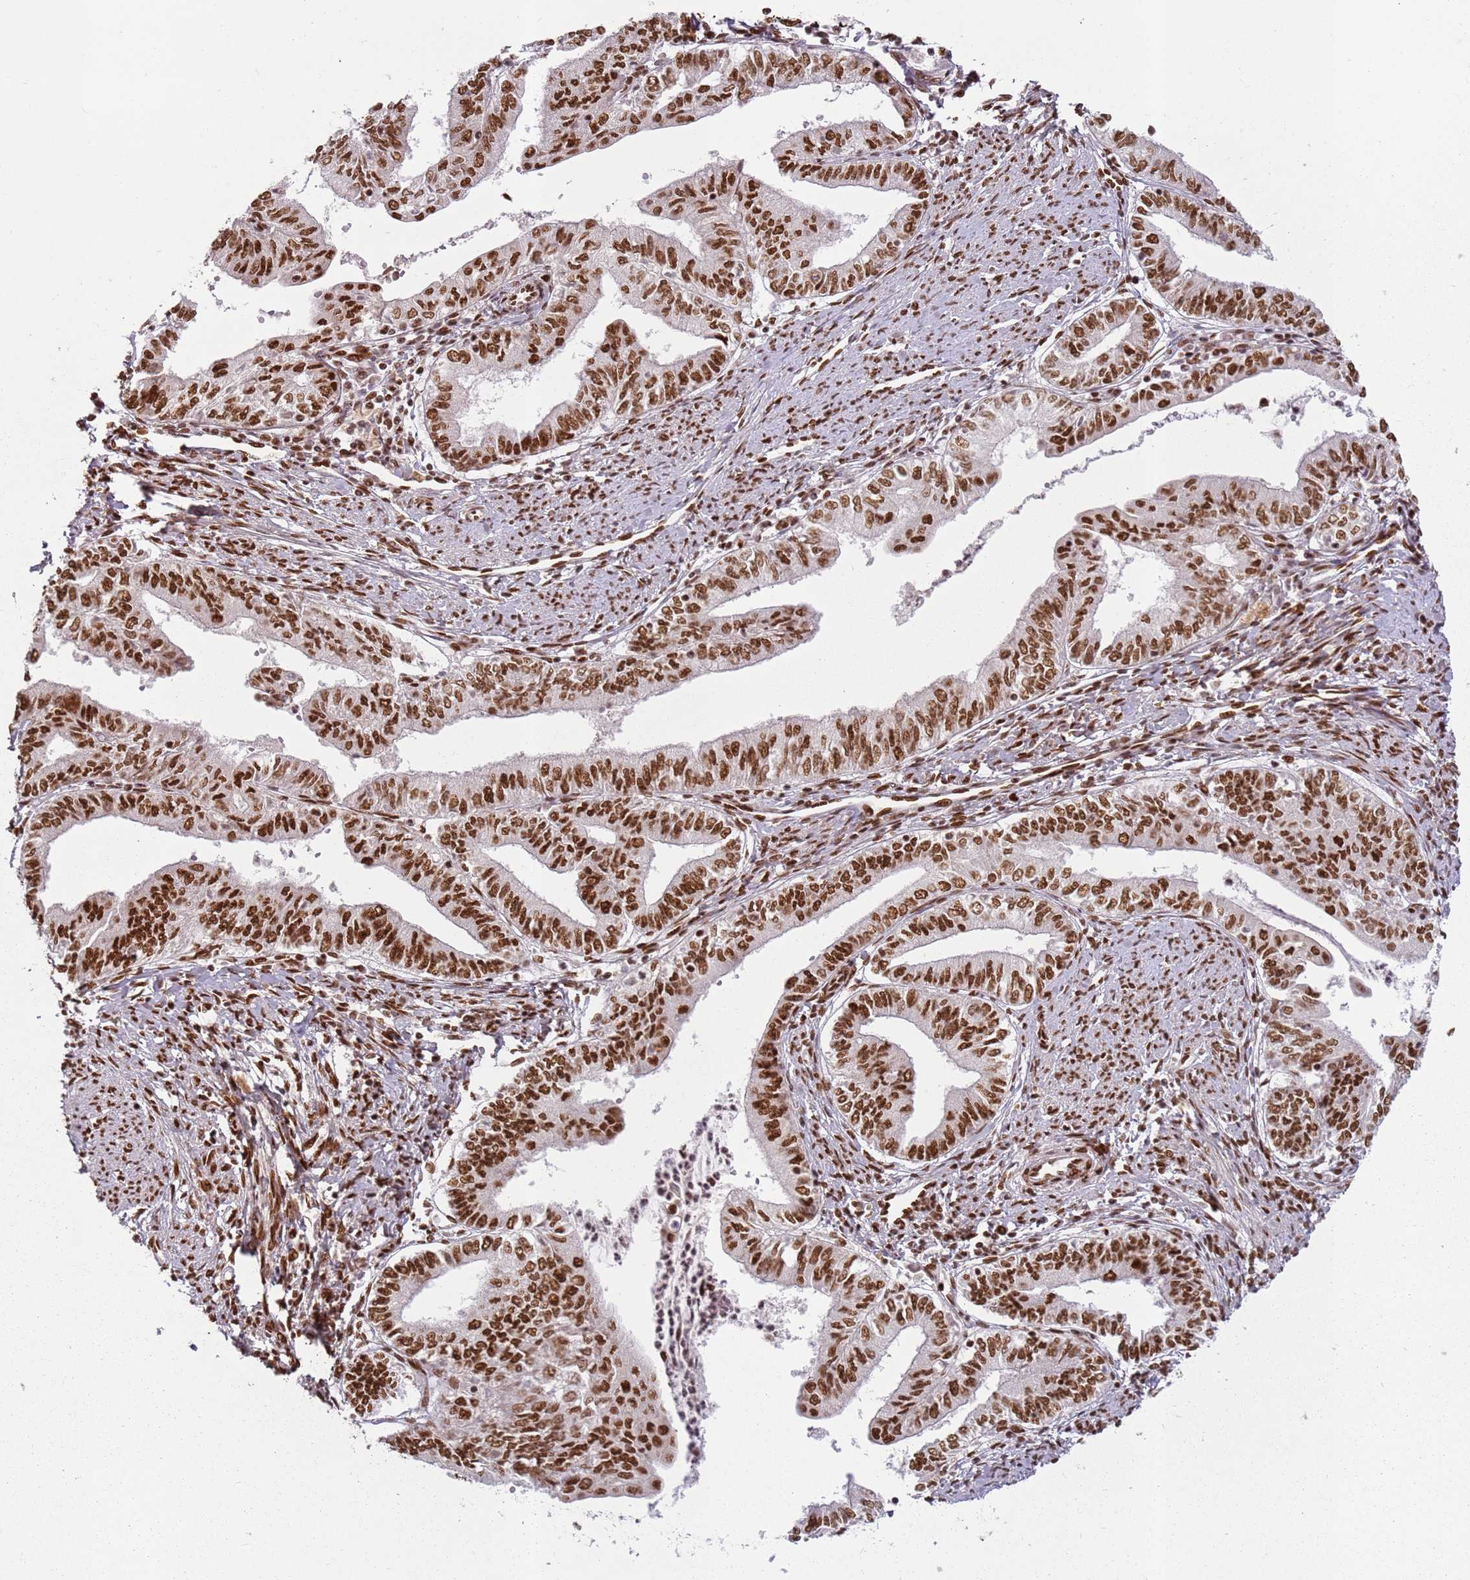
{"staining": {"intensity": "strong", "quantity": ">75%", "location": "nuclear"}, "tissue": "endometrial cancer", "cell_type": "Tumor cells", "image_type": "cancer", "snomed": [{"axis": "morphology", "description": "Adenocarcinoma, NOS"}, {"axis": "topography", "description": "Endometrium"}], "caption": "Endometrial adenocarcinoma tissue exhibits strong nuclear expression in about >75% of tumor cells, visualized by immunohistochemistry. The staining was performed using DAB, with brown indicating positive protein expression. Nuclei are stained blue with hematoxylin.", "gene": "TENT4A", "patient": {"sex": "female", "age": 66}}